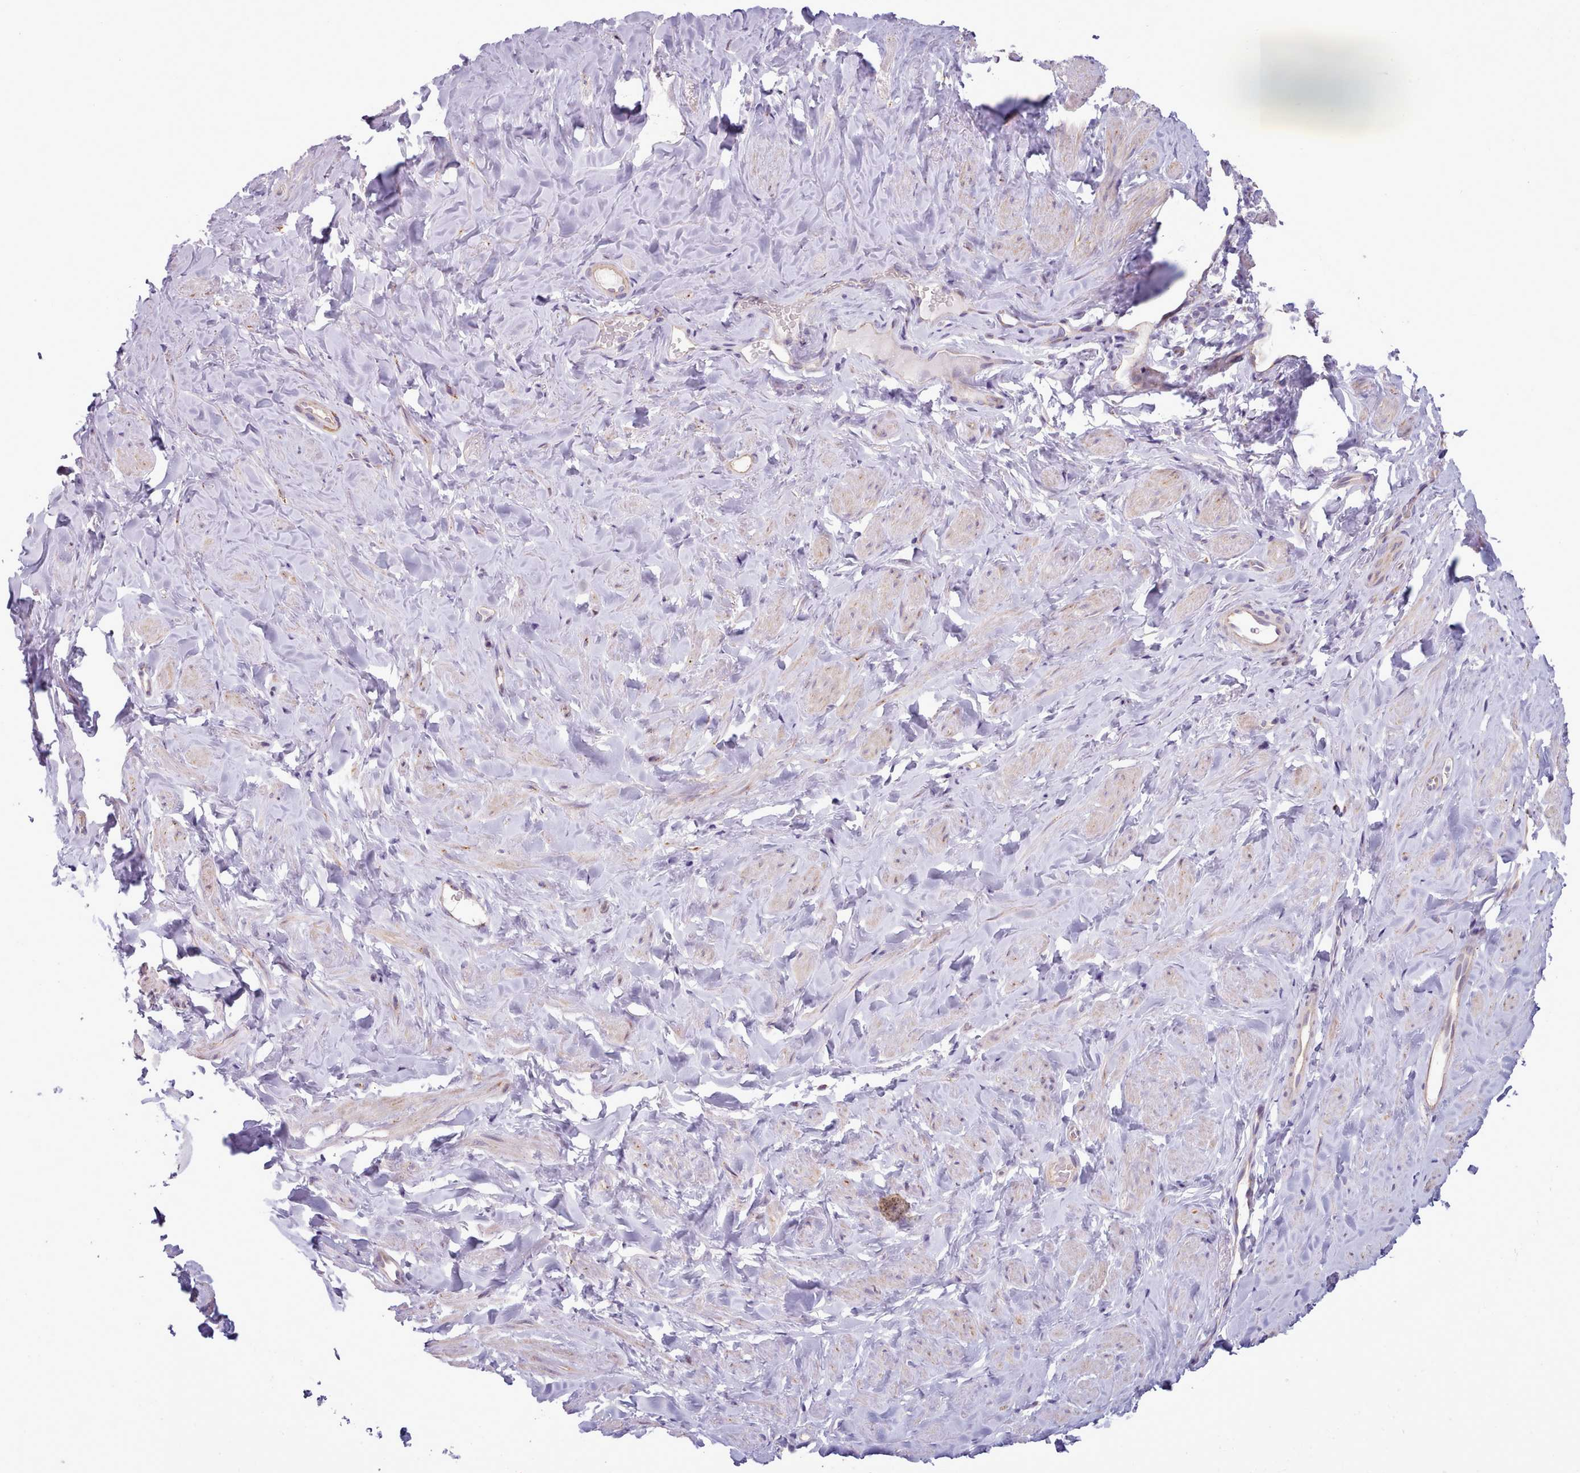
{"staining": {"intensity": "weak", "quantity": "<25%", "location": "cytoplasmic/membranous"}, "tissue": "smooth muscle", "cell_type": "Smooth muscle cells", "image_type": "normal", "snomed": [{"axis": "morphology", "description": "Normal tissue, NOS"}, {"axis": "topography", "description": "Smooth muscle"}, {"axis": "topography", "description": "Peripheral nerve tissue"}], "caption": "A high-resolution micrograph shows IHC staining of benign smooth muscle, which displays no significant positivity in smooth muscle cells.", "gene": "SLC52A3", "patient": {"sex": "male", "age": 69}}